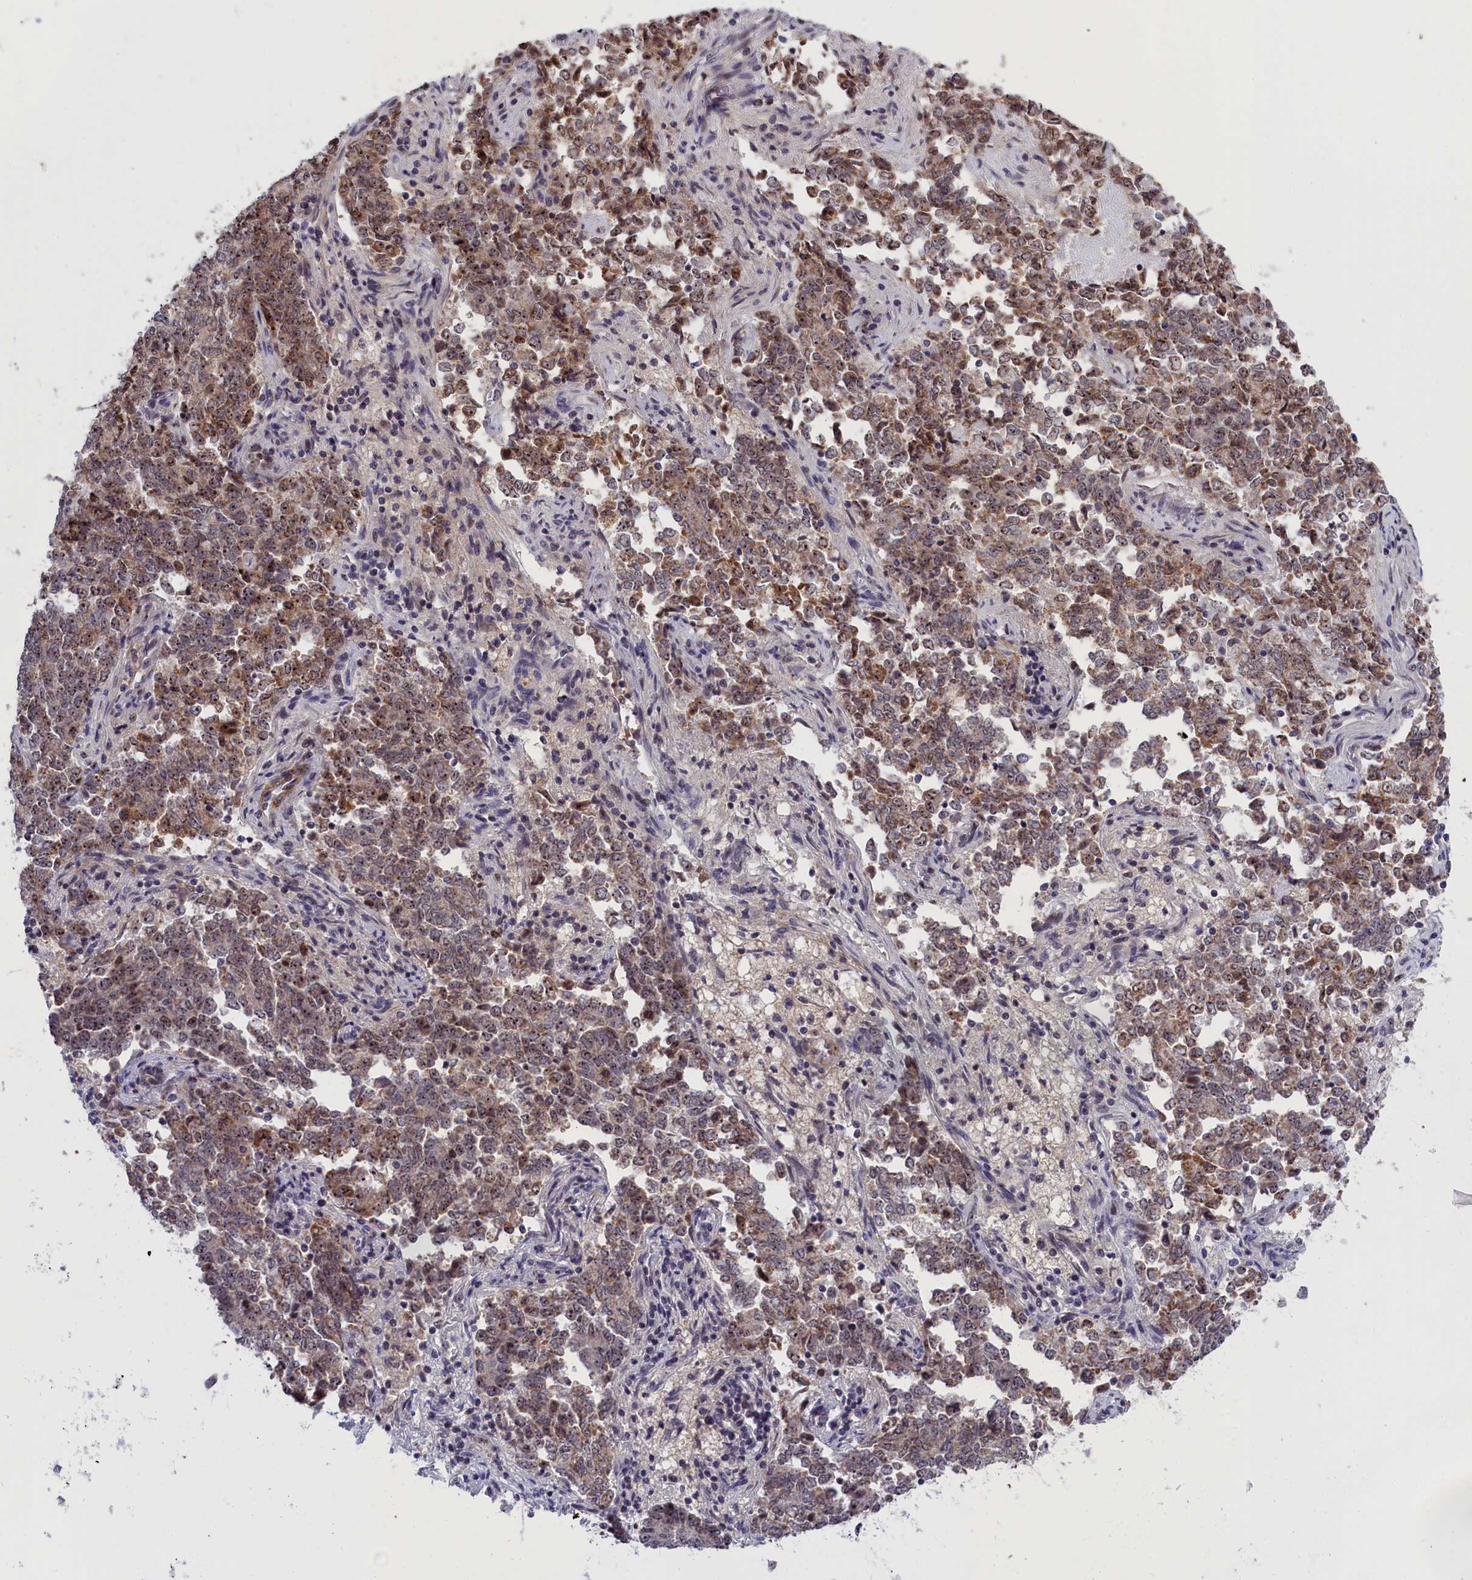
{"staining": {"intensity": "moderate", "quantity": ">75%", "location": "cytoplasmic/membranous,nuclear"}, "tissue": "endometrial cancer", "cell_type": "Tumor cells", "image_type": "cancer", "snomed": [{"axis": "morphology", "description": "Adenocarcinoma, NOS"}, {"axis": "topography", "description": "Endometrium"}], "caption": "Human endometrial cancer (adenocarcinoma) stained for a protein (brown) reveals moderate cytoplasmic/membranous and nuclear positive positivity in approximately >75% of tumor cells.", "gene": "PPAN", "patient": {"sex": "female", "age": 80}}